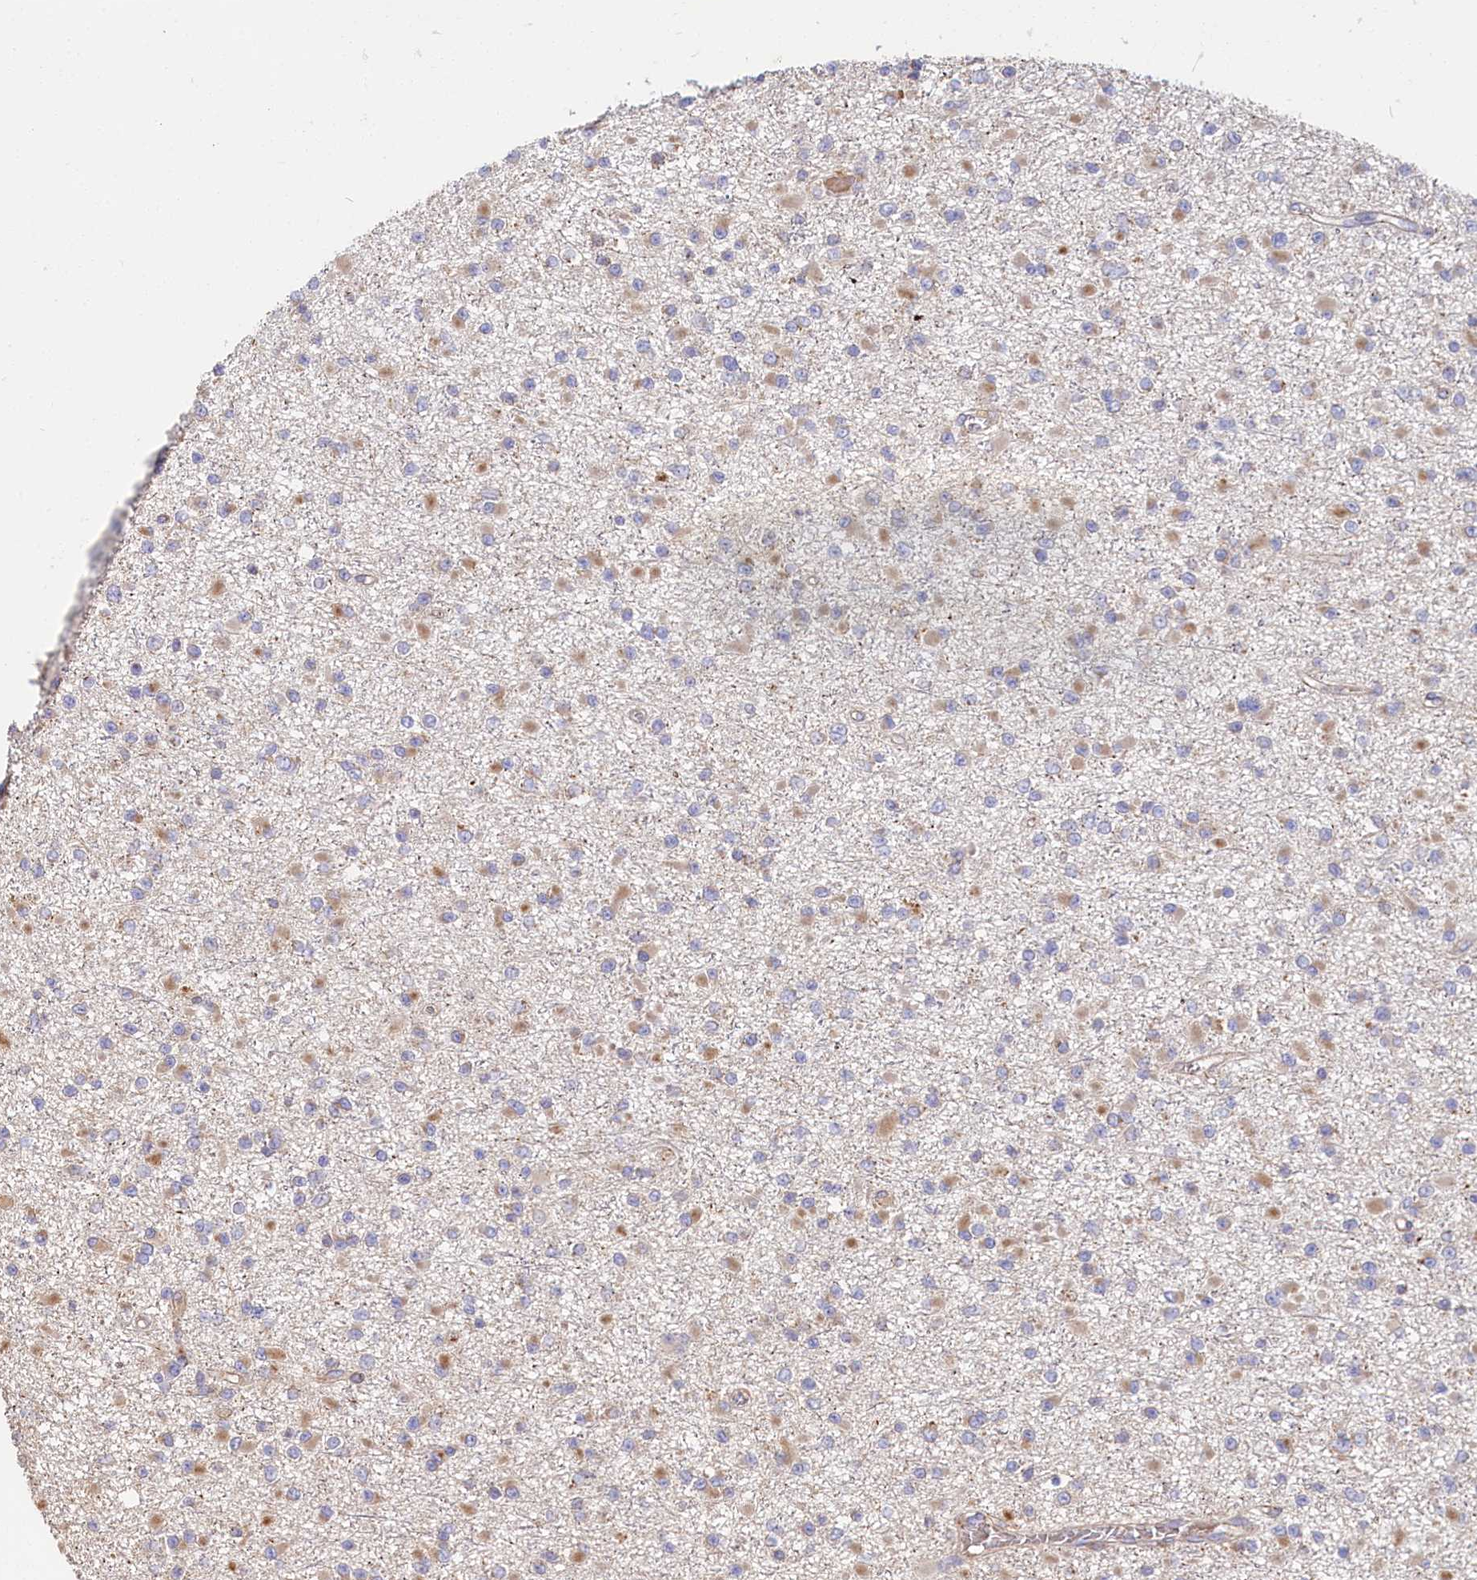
{"staining": {"intensity": "weak", "quantity": "25%-75%", "location": "cytoplasmic/membranous"}, "tissue": "glioma", "cell_type": "Tumor cells", "image_type": "cancer", "snomed": [{"axis": "morphology", "description": "Glioma, malignant, Low grade"}, {"axis": "topography", "description": "Brain"}], "caption": "Protein expression by IHC exhibits weak cytoplasmic/membranous positivity in approximately 25%-75% of tumor cells in glioma.", "gene": "WDR73", "patient": {"sex": "female", "age": 22}}